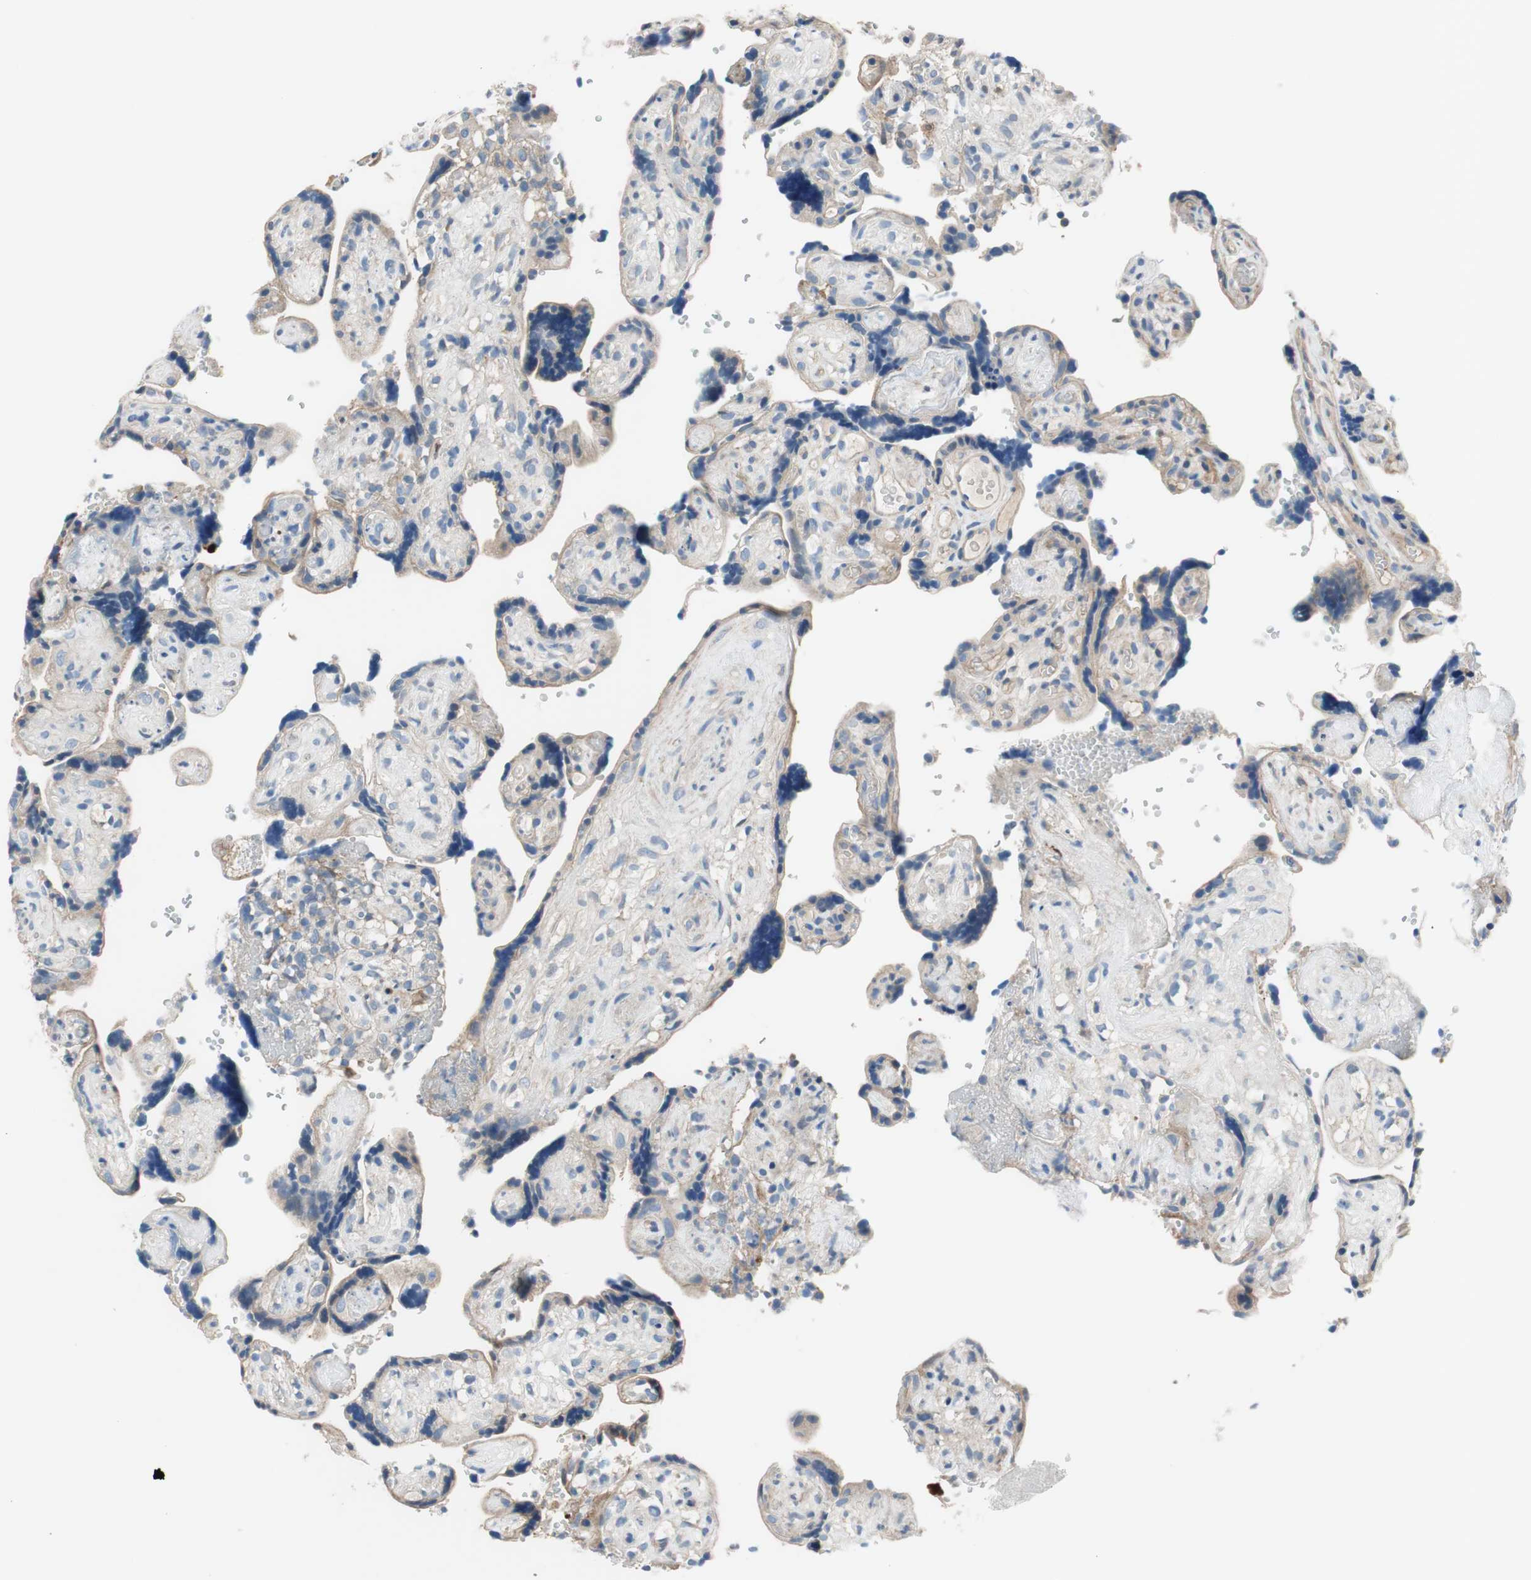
{"staining": {"intensity": "moderate", "quantity": "<25%", "location": "cytoplasmic/membranous"}, "tissue": "placenta", "cell_type": "Trophoblastic cells", "image_type": "normal", "snomed": [{"axis": "morphology", "description": "Normal tissue, NOS"}, {"axis": "topography", "description": "Placenta"}], "caption": "Brown immunohistochemical staining in normal human placenta shows moderate cytoplasmic/membranous staining in approximately <25% of trophoblastic cells. The staining was performed using DAB (3,3'-diaminobenzidine) to visualize the protein expression in brown, while the nuclei were stained in blue with hematoxylin (Magnification: 20x).", "gene": "CALML3", "patient": {"sex": "female", "age": 30}}